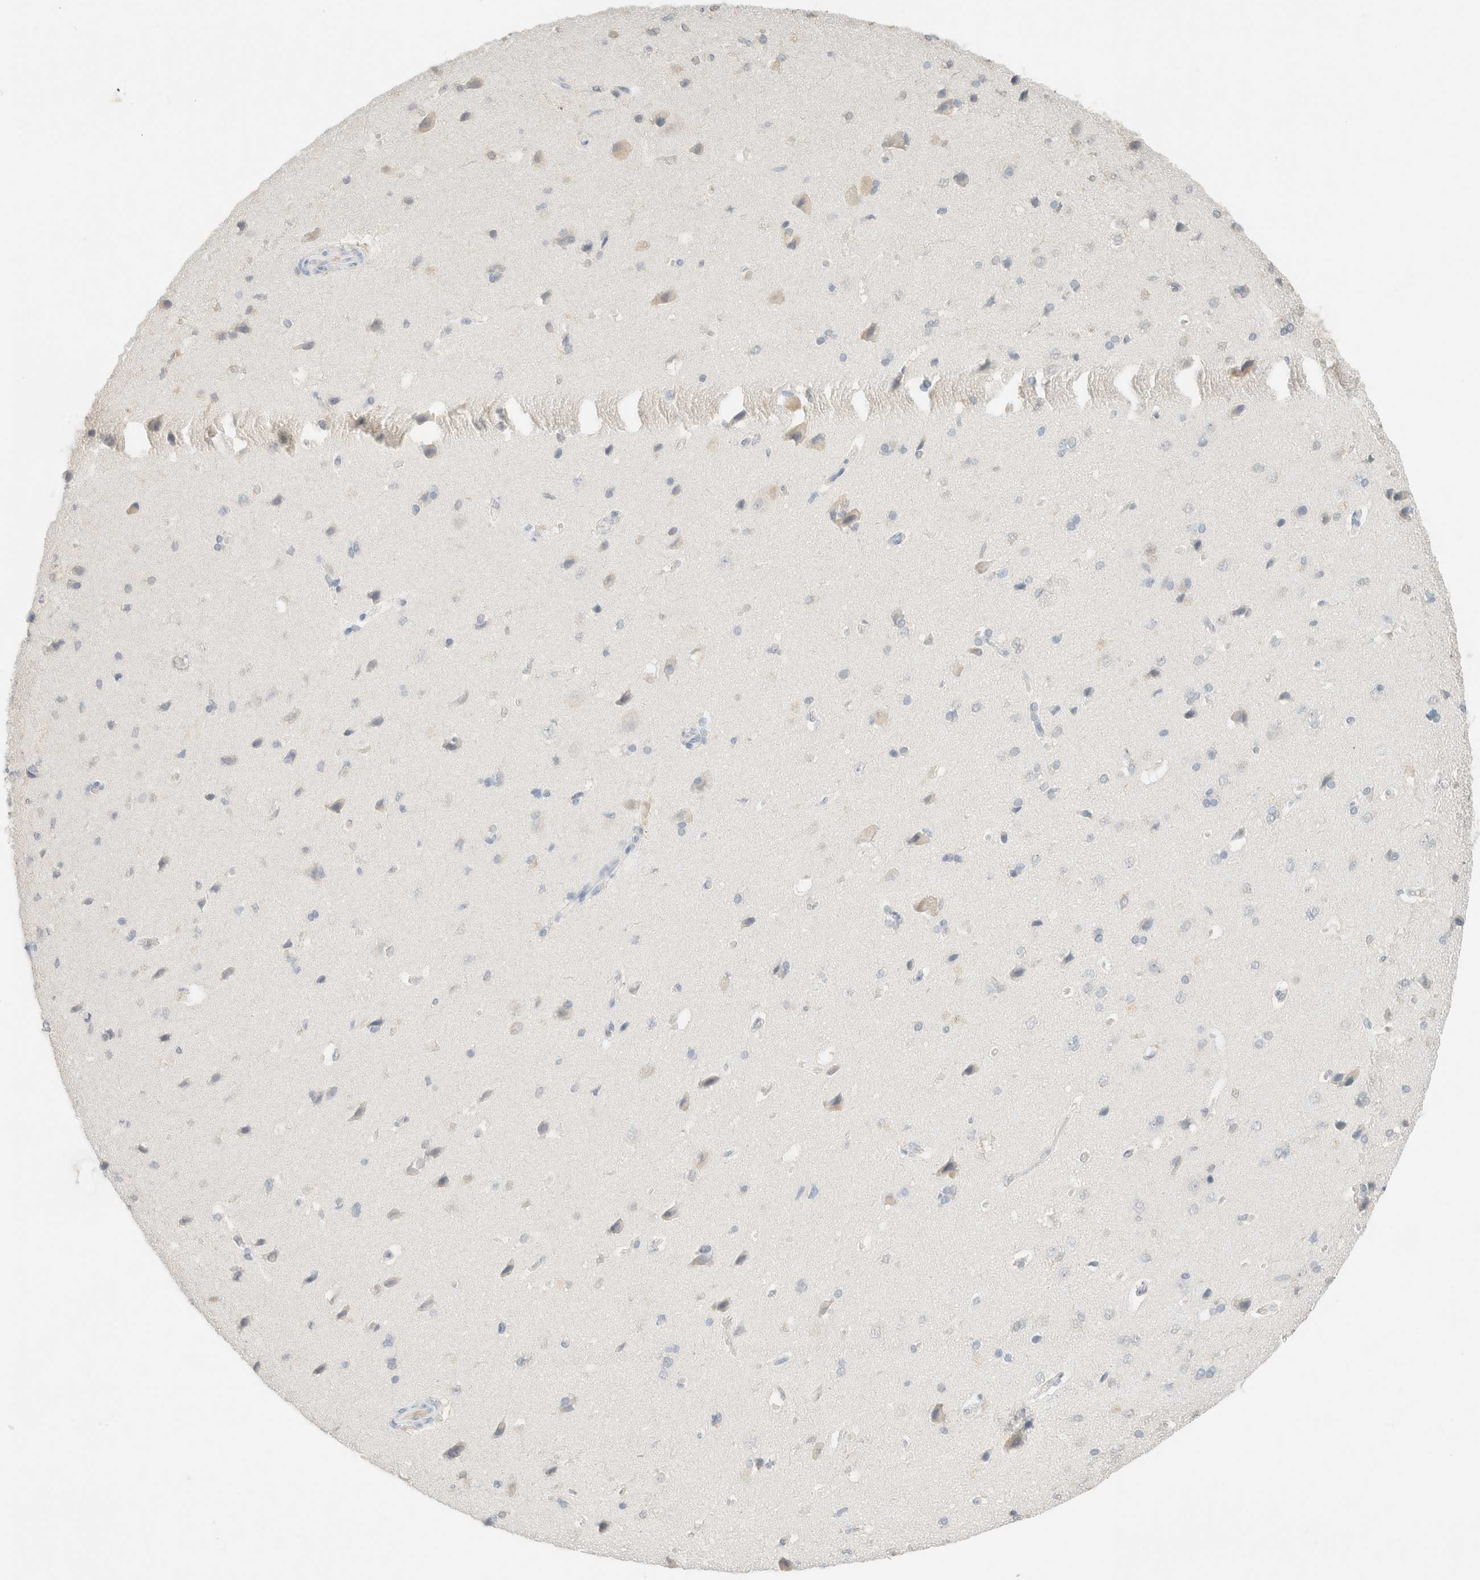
{"staining": {"intensity": "negative", "quantity": "none", "location": "none"}, "tissue": "cerebral cortex", "cell_type": "Endothelial cells", "image_type": "normal", "snomed": [{"axis": "morphology", "description": "Normal tissue, NOS"}, {"axis": "topography", "description": "Cerebral cortex"}], "caption": "Immunohistochemistry (IHC) of normal cerebral cortex displays no positivity in endothelial cells. (Brightfield microscopy of DAB (3,3'-diaminobenzidine) immunohistochemistry at high magnification).", "gene": "CPA1", "patient": {"sex": "male", "age": 62}}